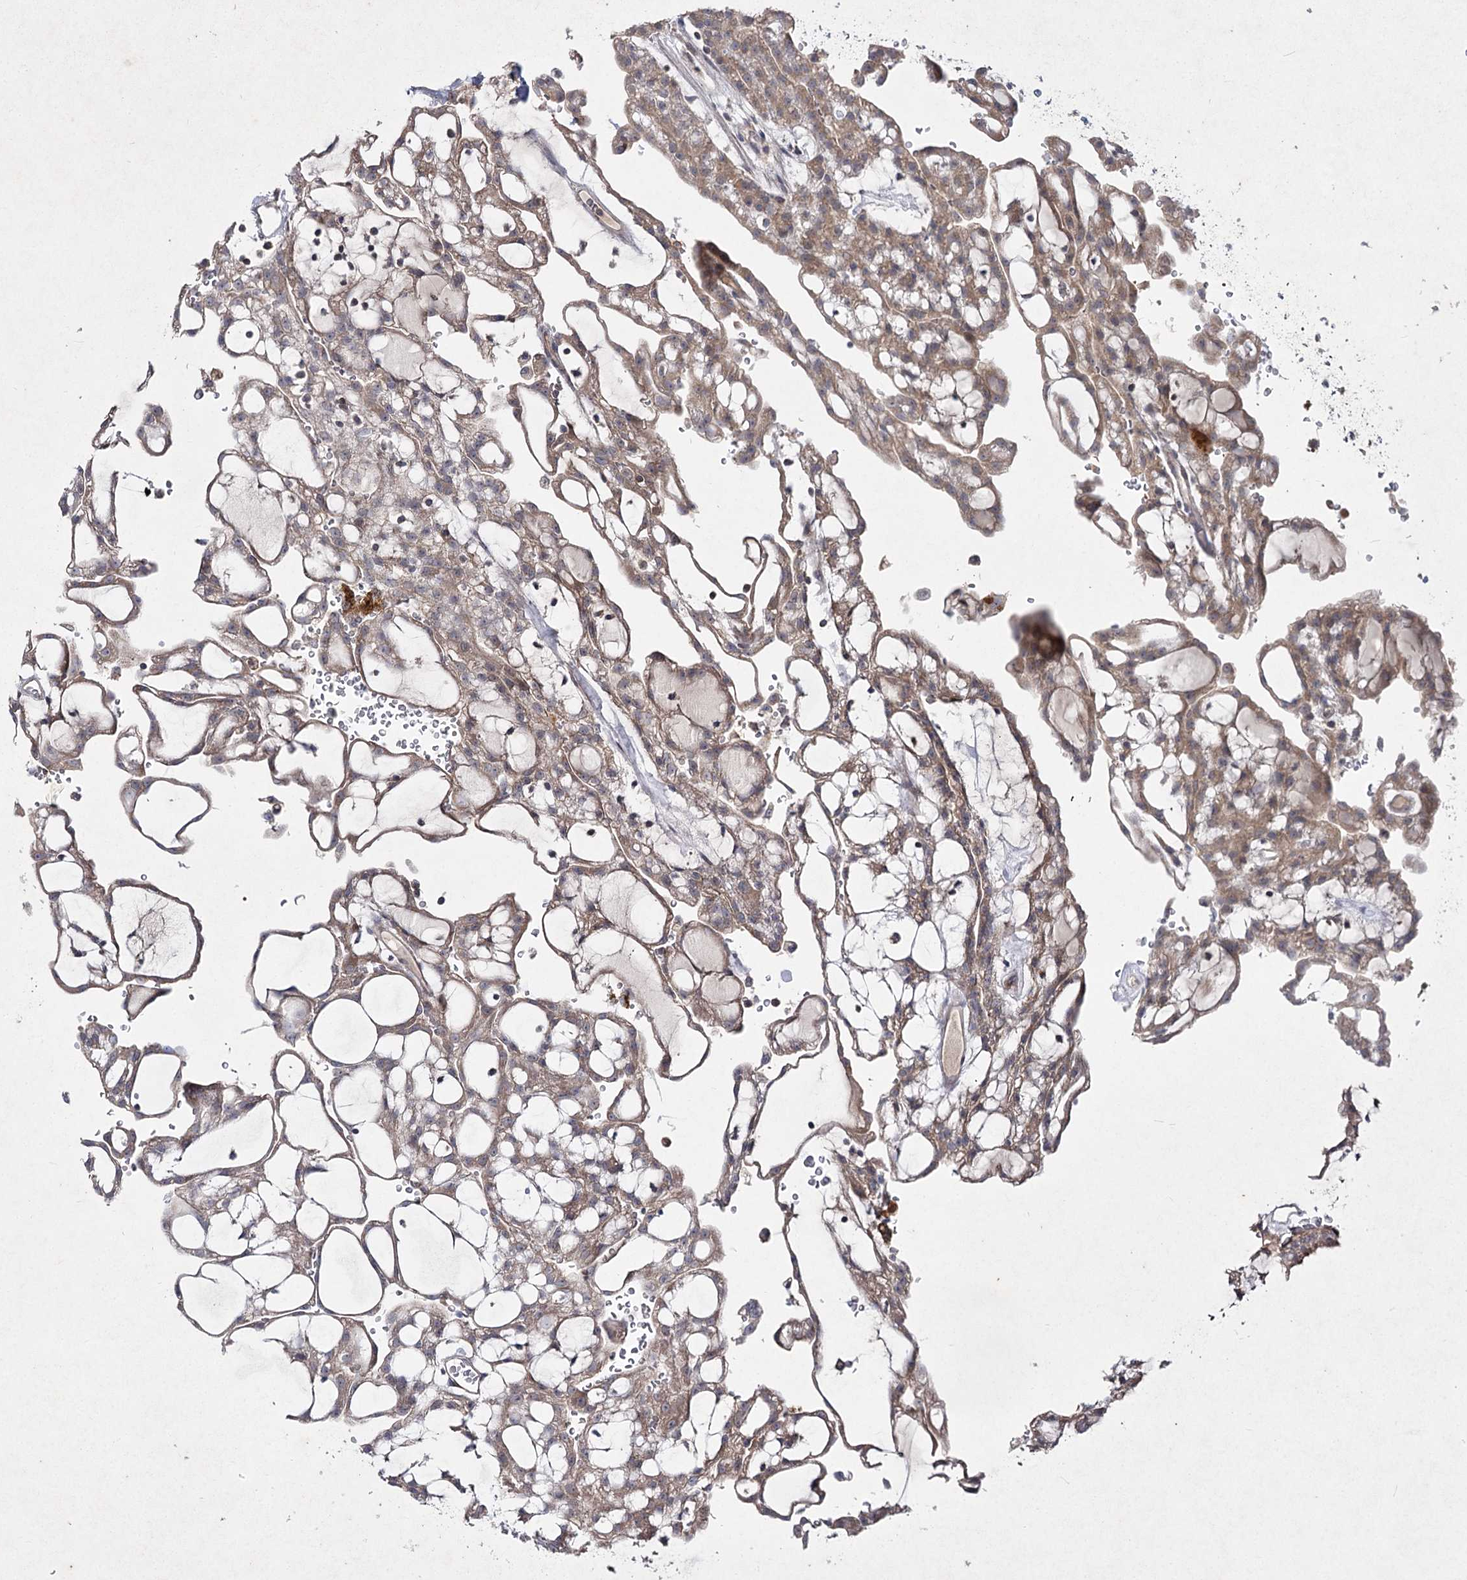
{"staining": {"intensity": "moderate", "quantity": ">75%", "location": "cytoplasmic/membranous"}, "tissue": "renal cancer", "cell_type": "Tumor cells", "image_type": "cancer", "snomed": [{"axis": "morphology", "description": "Adenocarcinoma, NOS"}, {"axis": "topography", "description": "Kidney"}], "caption": "This micrograph demonstrates immunohistochemistry (IHC) staining of adenocarcinoma (renal), with medium moderate cytoplasmic/membranous staining in about >75% of tumor cells.", "gene": "CIB2", "patient": {"sex": "male", "age": 63}}